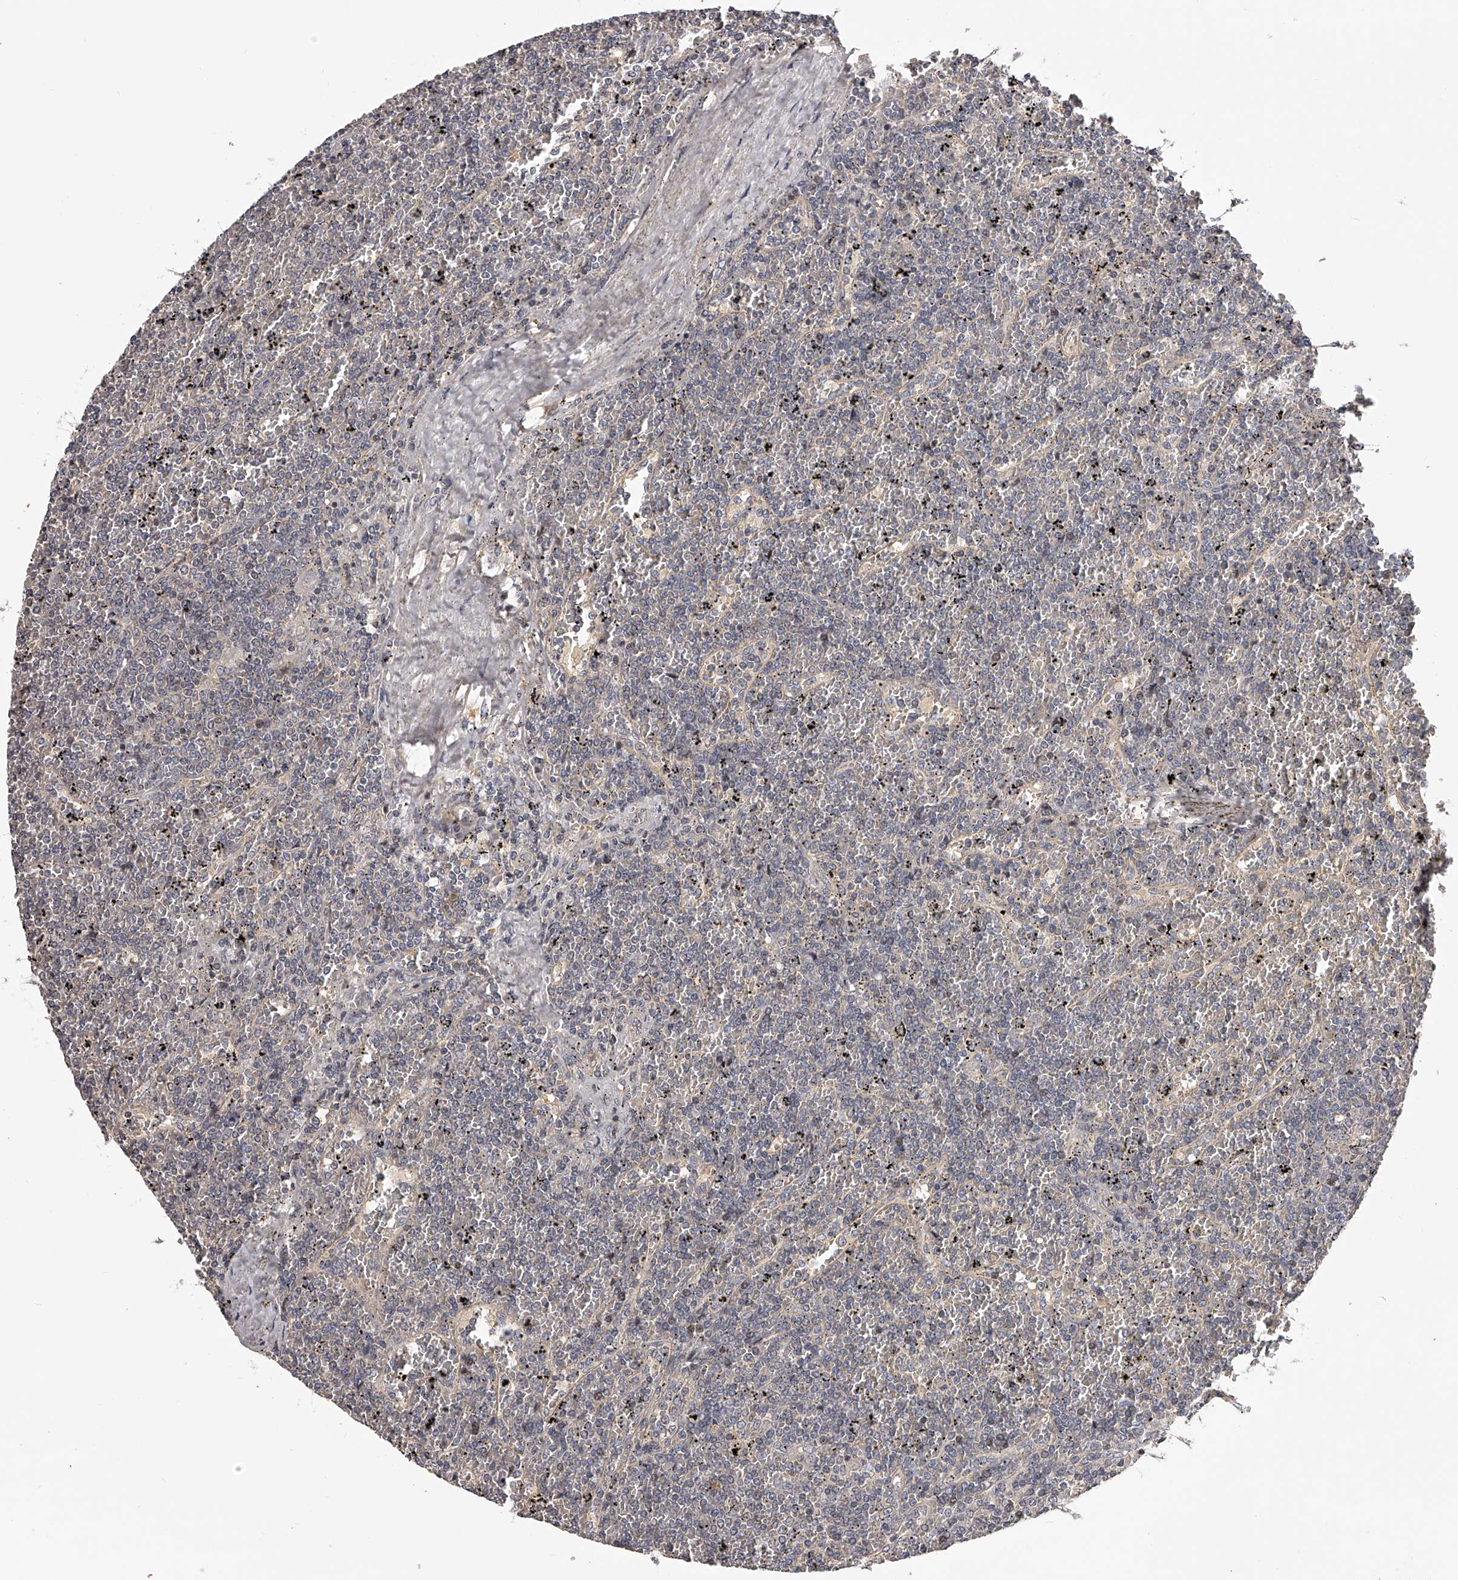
{"staining": {"intensity": "negative", "quantity": "none", "location": "none"}, "tissue": "lymphoma", "cell_type": "Tumor cells", "image_type": "cancer", "snomed": [{"axis": "morphology", "description": "Malignant lymphoma, non-Hodgkin's type, Low grade"}, {"axis": "topography", "description": "Spleen"}], "caption": "High magnification brightfield microscopy of low-grade malignant lymphoma, non-Hodgkin's type stained with DAB (brown) and counterstained with hematoxylin (blue): tumor cells show no significant positivity.", "gene": "PFDN2", "patient": {"sex": "female", "age": 19}}